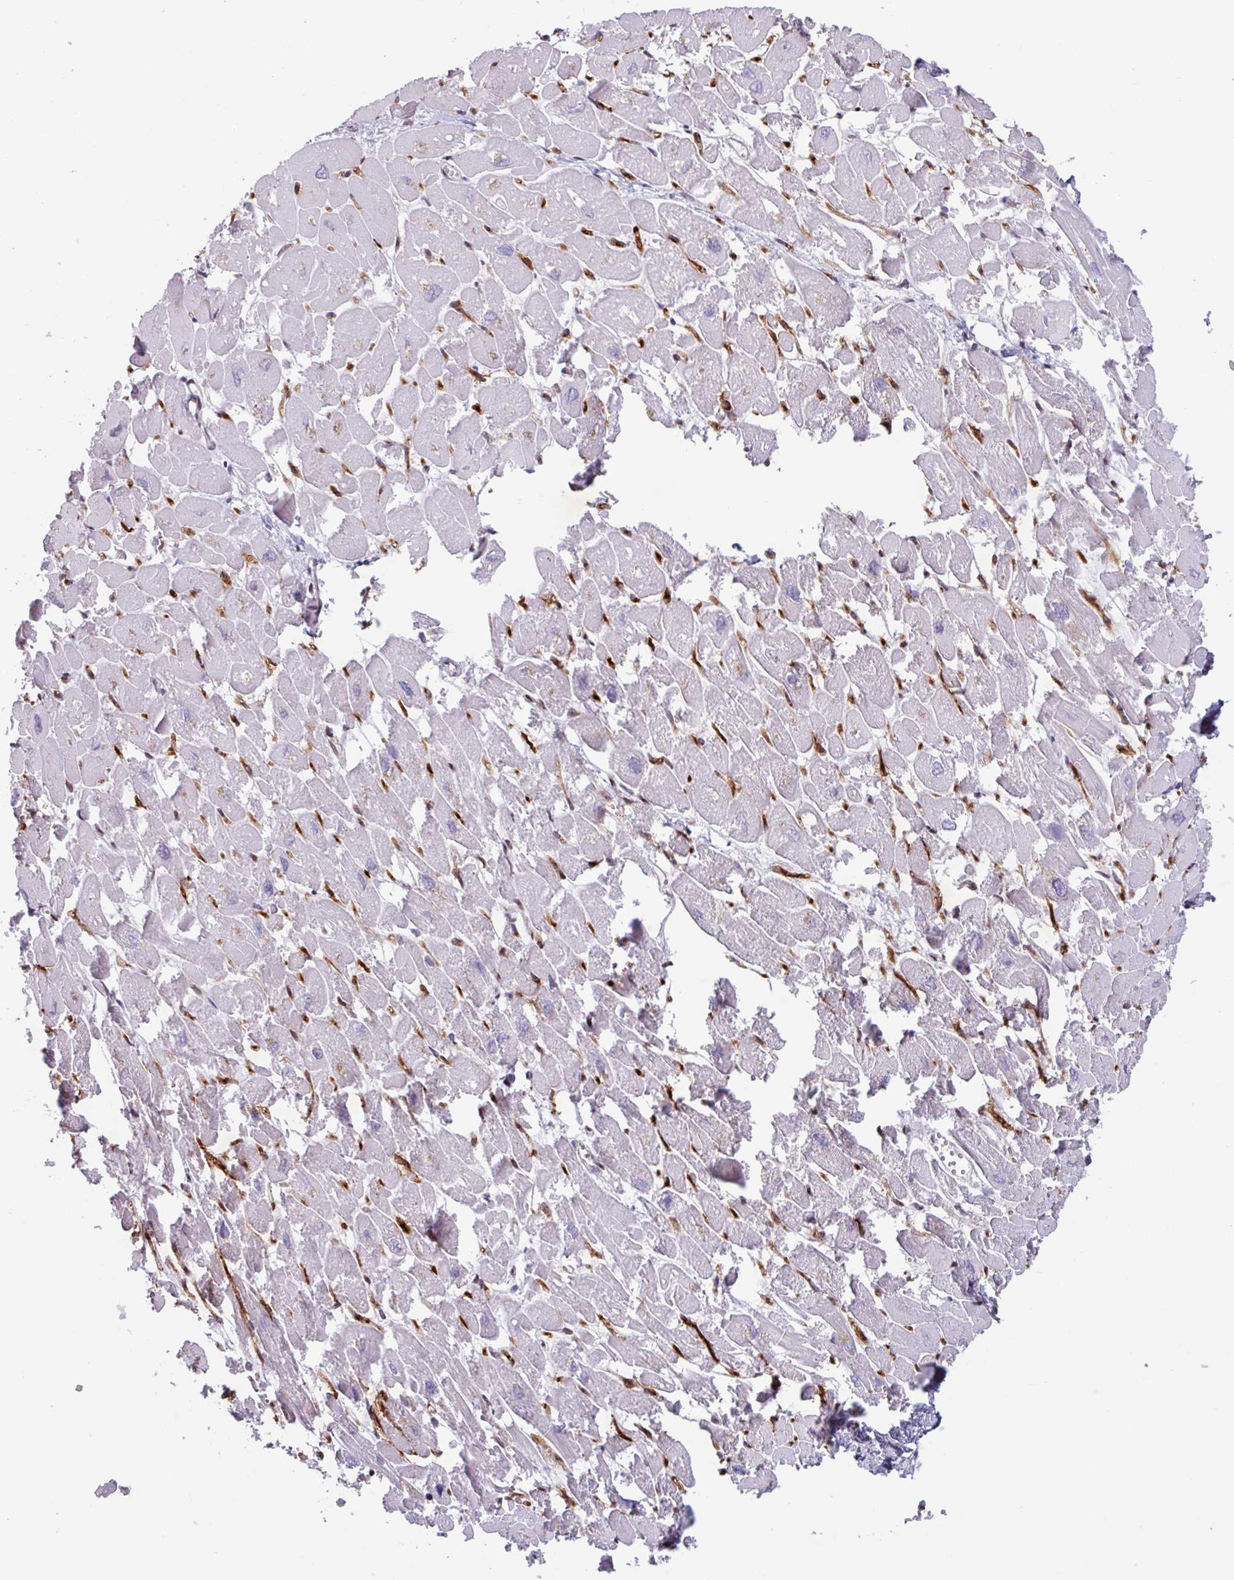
{"staining": {"intensity": "negative", "quantity": "none", "location": "none"}, "tissue": "heart muscle", "cell_type": "Cardiomyocytes", "image_type": "normal", "snomed": [{"axis": "morphology", "description": "Normal tissue, NOS"}, {"axis": "topography", "description": "Heart"}], "caption": "An image of human heart muscle is negative for staining in cardiomyocytes. The staining is performed using DAB (3,3'-diaminobenzidine) brown chromogen with nuclei counter-stained in using hematoxylin.", "gene": "ZNF575", "patient": {"sex": "male", "age": 54}}